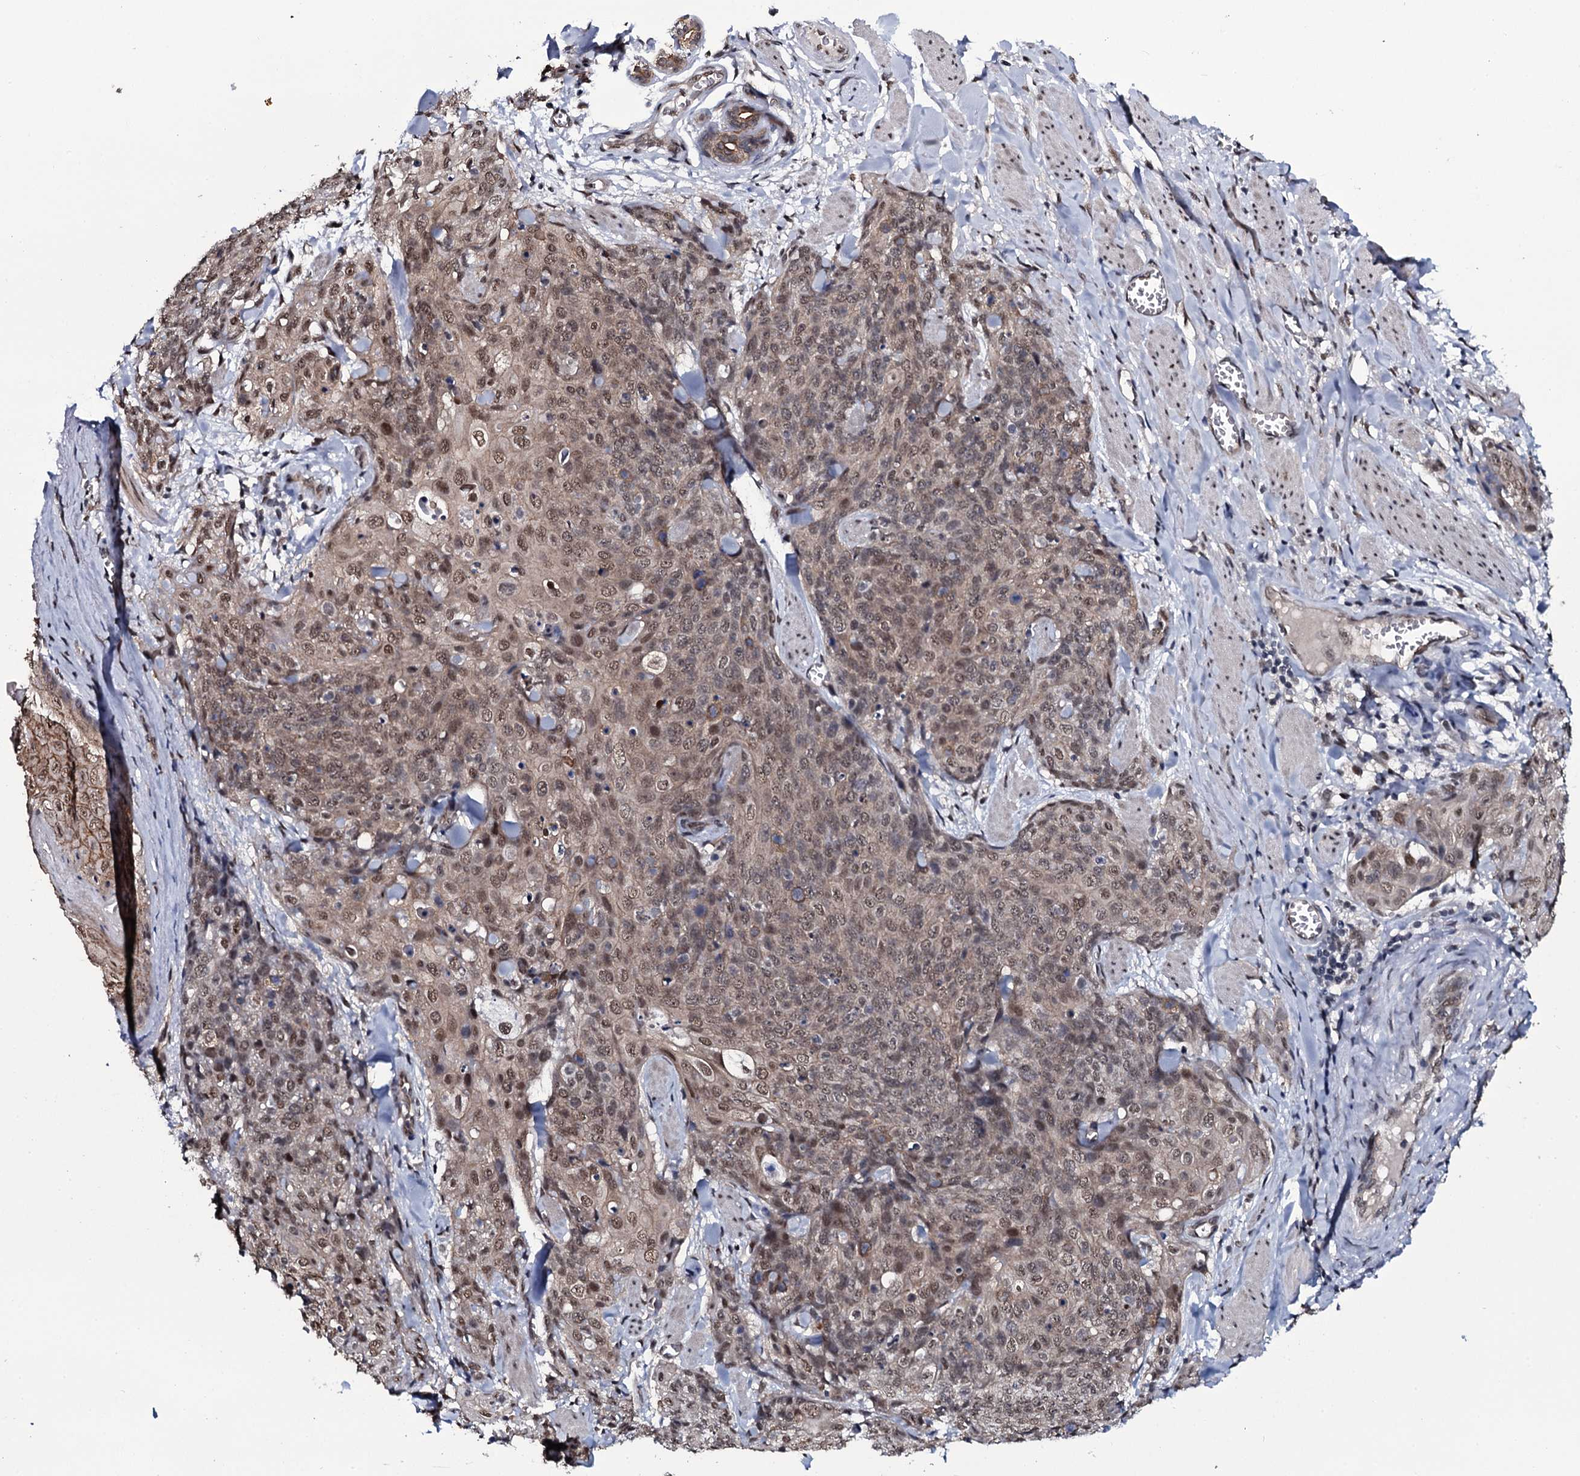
{"staining": {"intensity": "moderate", "quantity": ">75%", "location": "cytoplasmic/membranous,nuclear"}, "tissue": "skin cancer", "cell_type": "Tumor cells", "image_type": "cancer", "snomed": [{"axis": "morphology", "description": "Squamous cell carcinoma, NOS"}, {"axis": "topography", "description": "Skin"}, {"axis": "topography", "description": "Vulva"}], "caption": "Immunohistochemical staining of human skin cancer displays medium levels of moderate cytoplasmic/membranous and nuclear protein expression in approximately >75% of tumor cells.", "gene": "SH2D4B", "patient": {"sex": "female", "age": 85}}